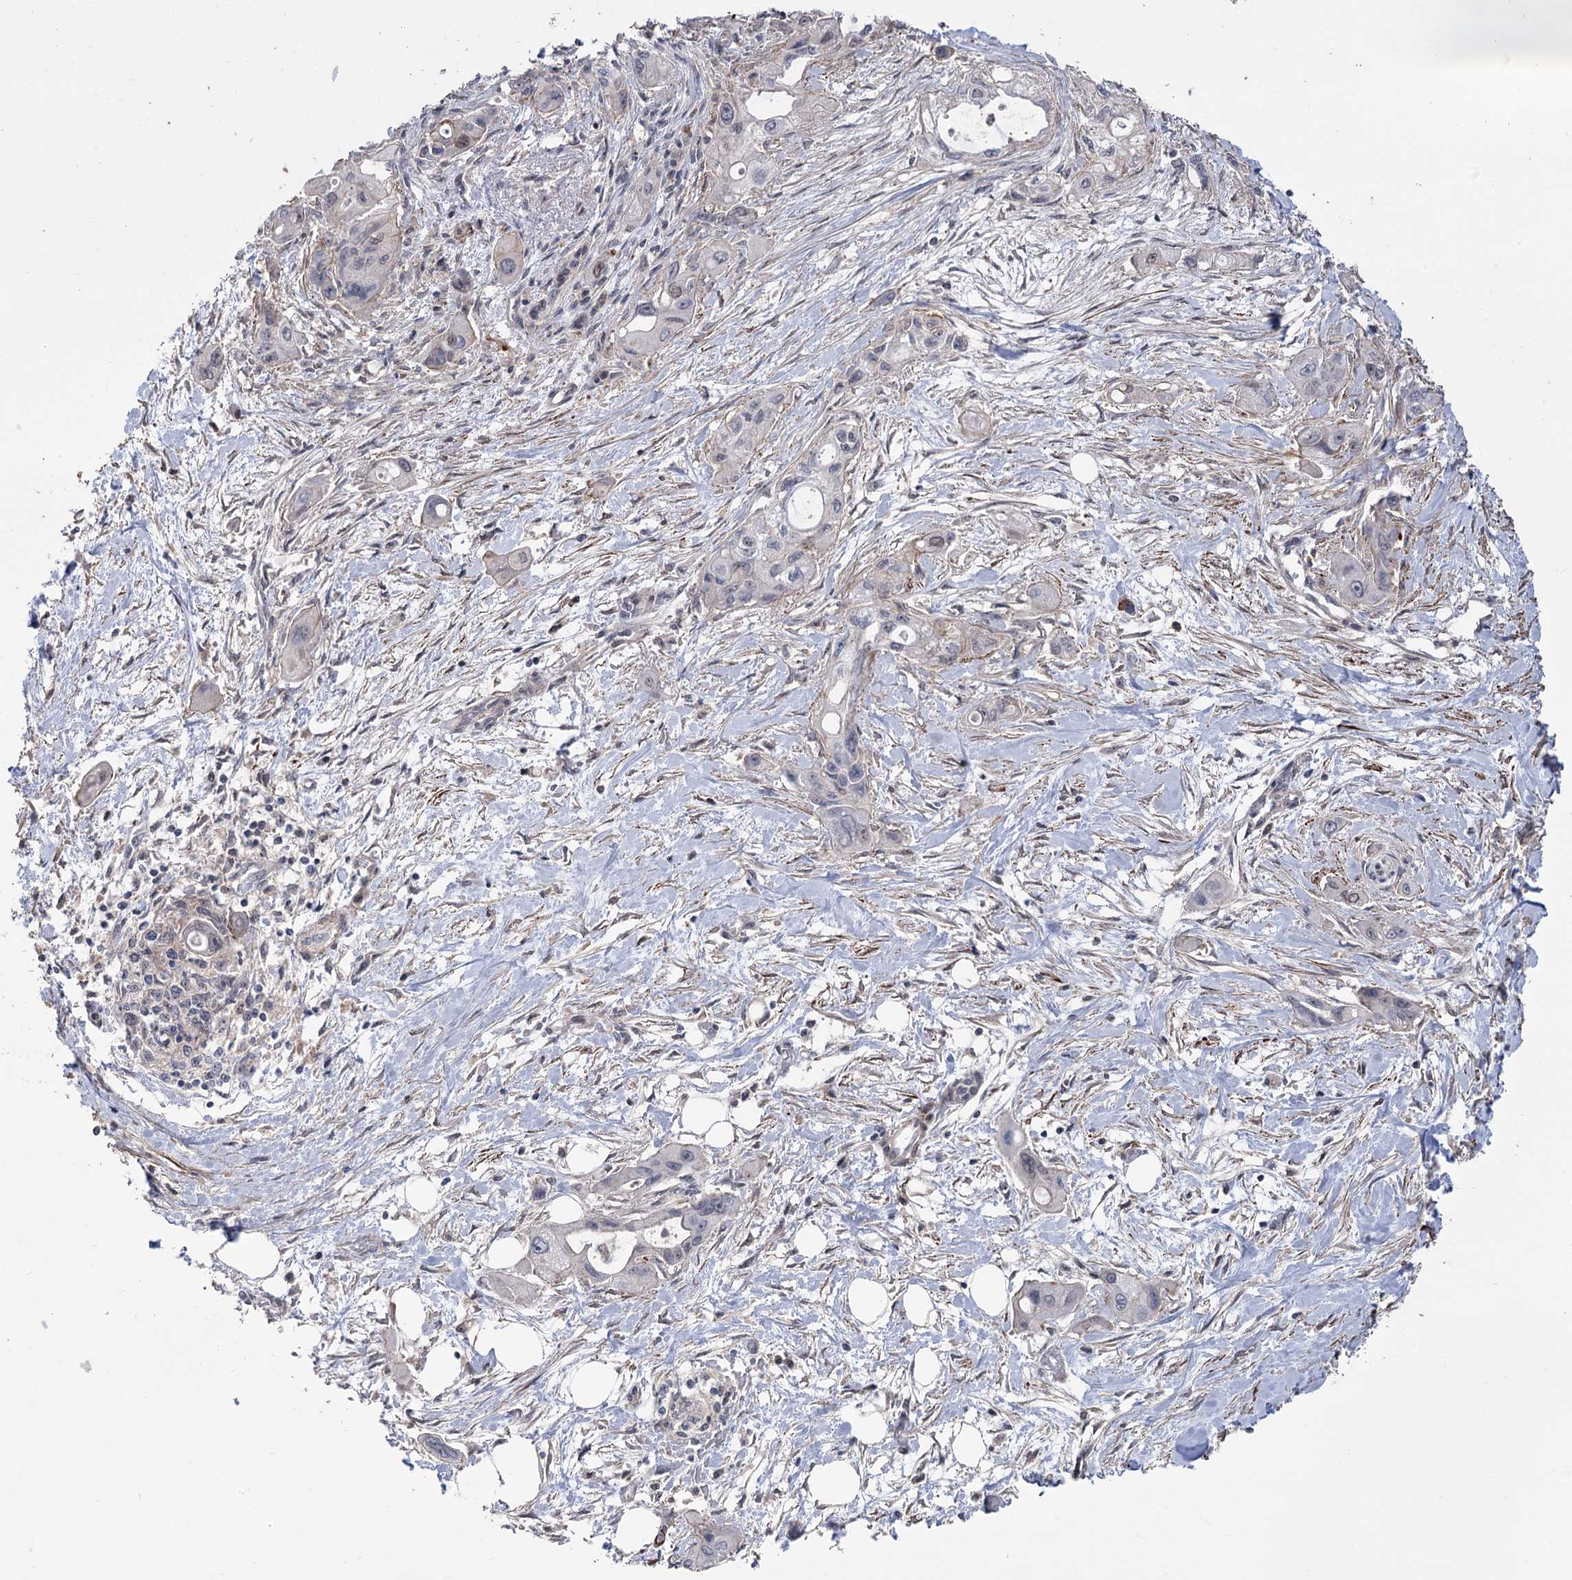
{"staining": {"intensity": "negative", "quantity": "none", "location": "none"}, "tissue": "pancreatic cancer", "cell_type": "Tumor cells", "image_type": "cancer", "snomed": [{"axis": "morphology", "description": "Adenocarcinoma, NOS"}, {"axis": "topography", "description": "Pancreas"}], "caption": "Immunohistochemistry histopathology image of neoplastic tissue: human pancreatic cancer (adenocarcinoma) stained with DAB (3,3'-diaminobenzidine) exhibits no significant protein staining in tumor cells. (DAB (3,3'-diaminobenzidine) immunohistochemistry (IHC) with hematoxylin counter stain).", "gene": "ZSCAN23", "patient": {"sex": "male", "age": 75}}